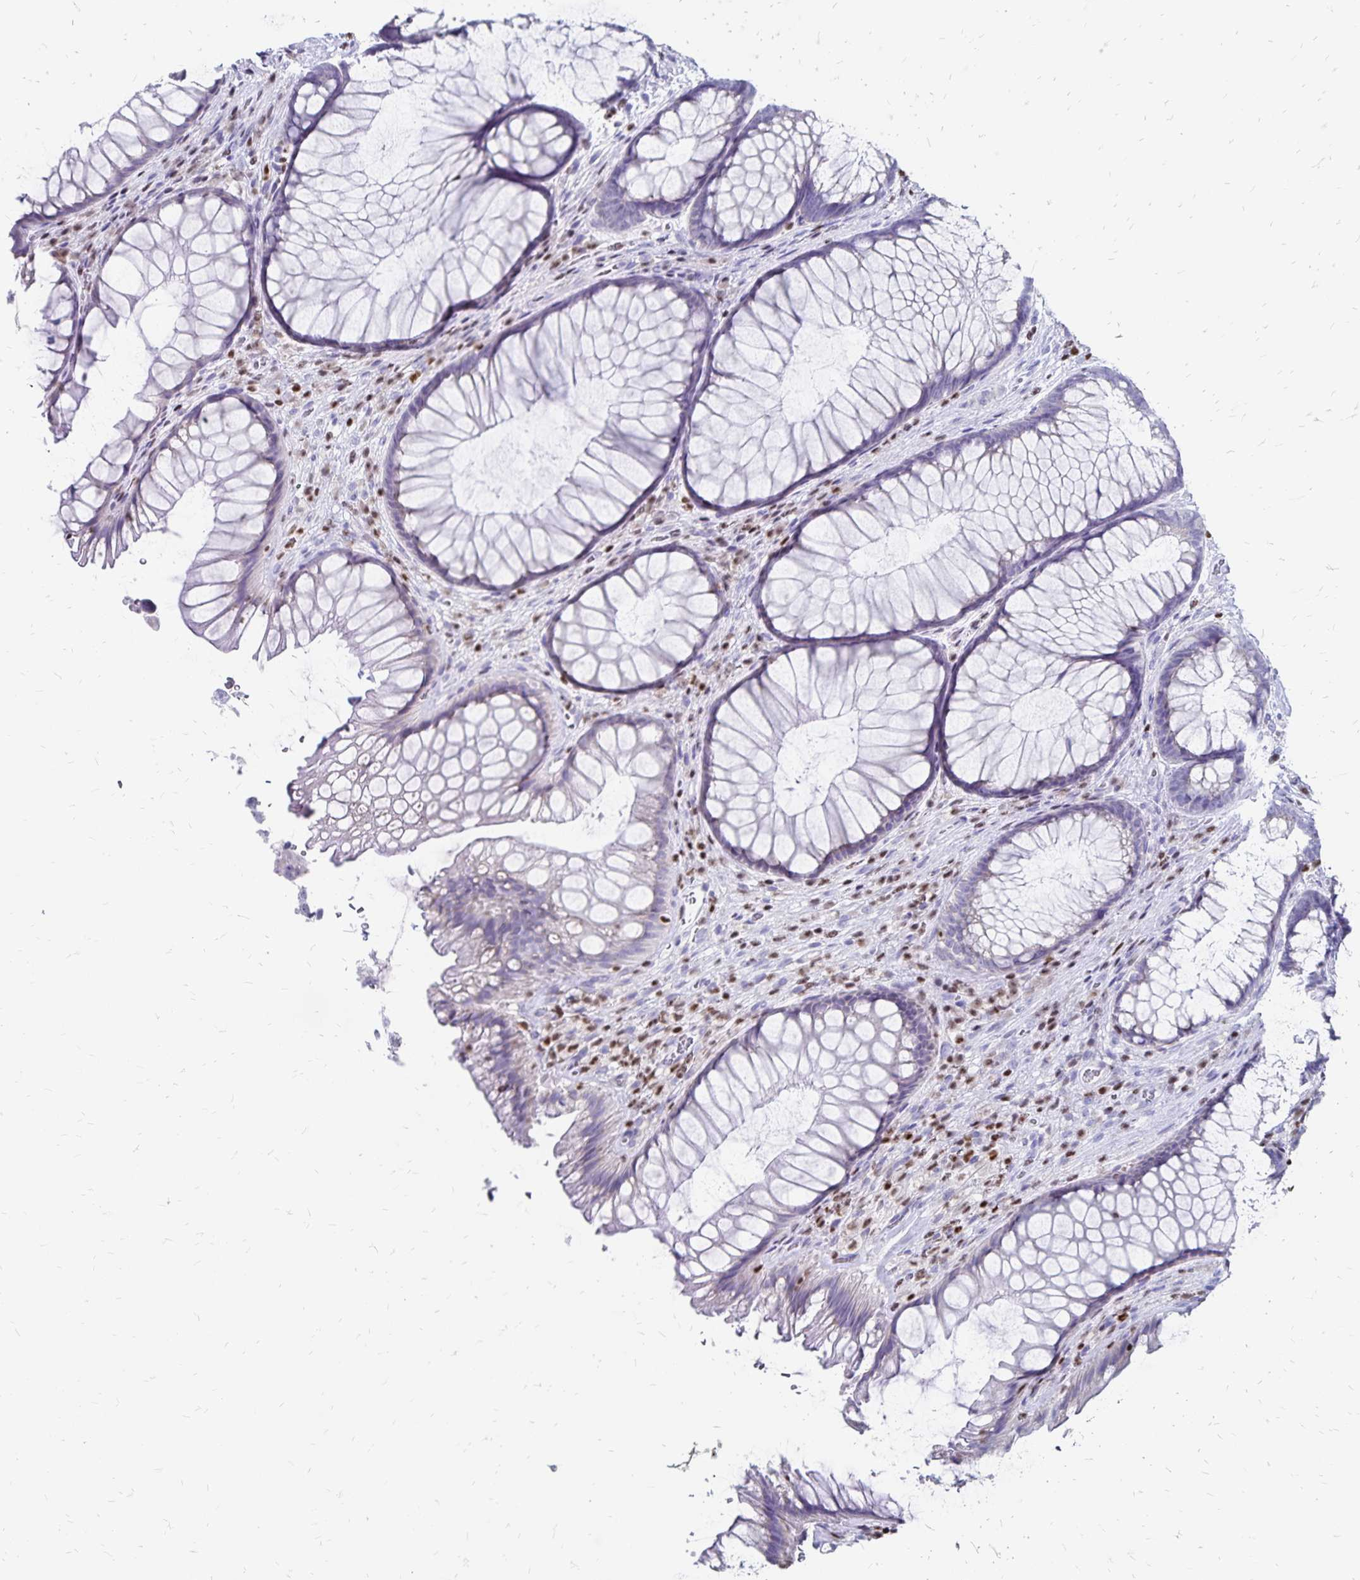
{"staining": {"intensity": "negative", "quantity": "none", "location": "none"}, "tissue": "rectum", "cell_type": "Glandular cells", "image_type": "normal", "snomed": [{"axis": "morphology", "description": "Normal tissue, NOS"}, {"axis": "topography", "description": "Rectum"}], "caption": "Rectum was stained to show a protein in brown. There is no significant positivity in glandular cells. (DAB immunohistochemistry (IHC) with hematoxylin counter stain).", "gene": "IKZF1", "patient": {"sex": "male", "age": 53}}